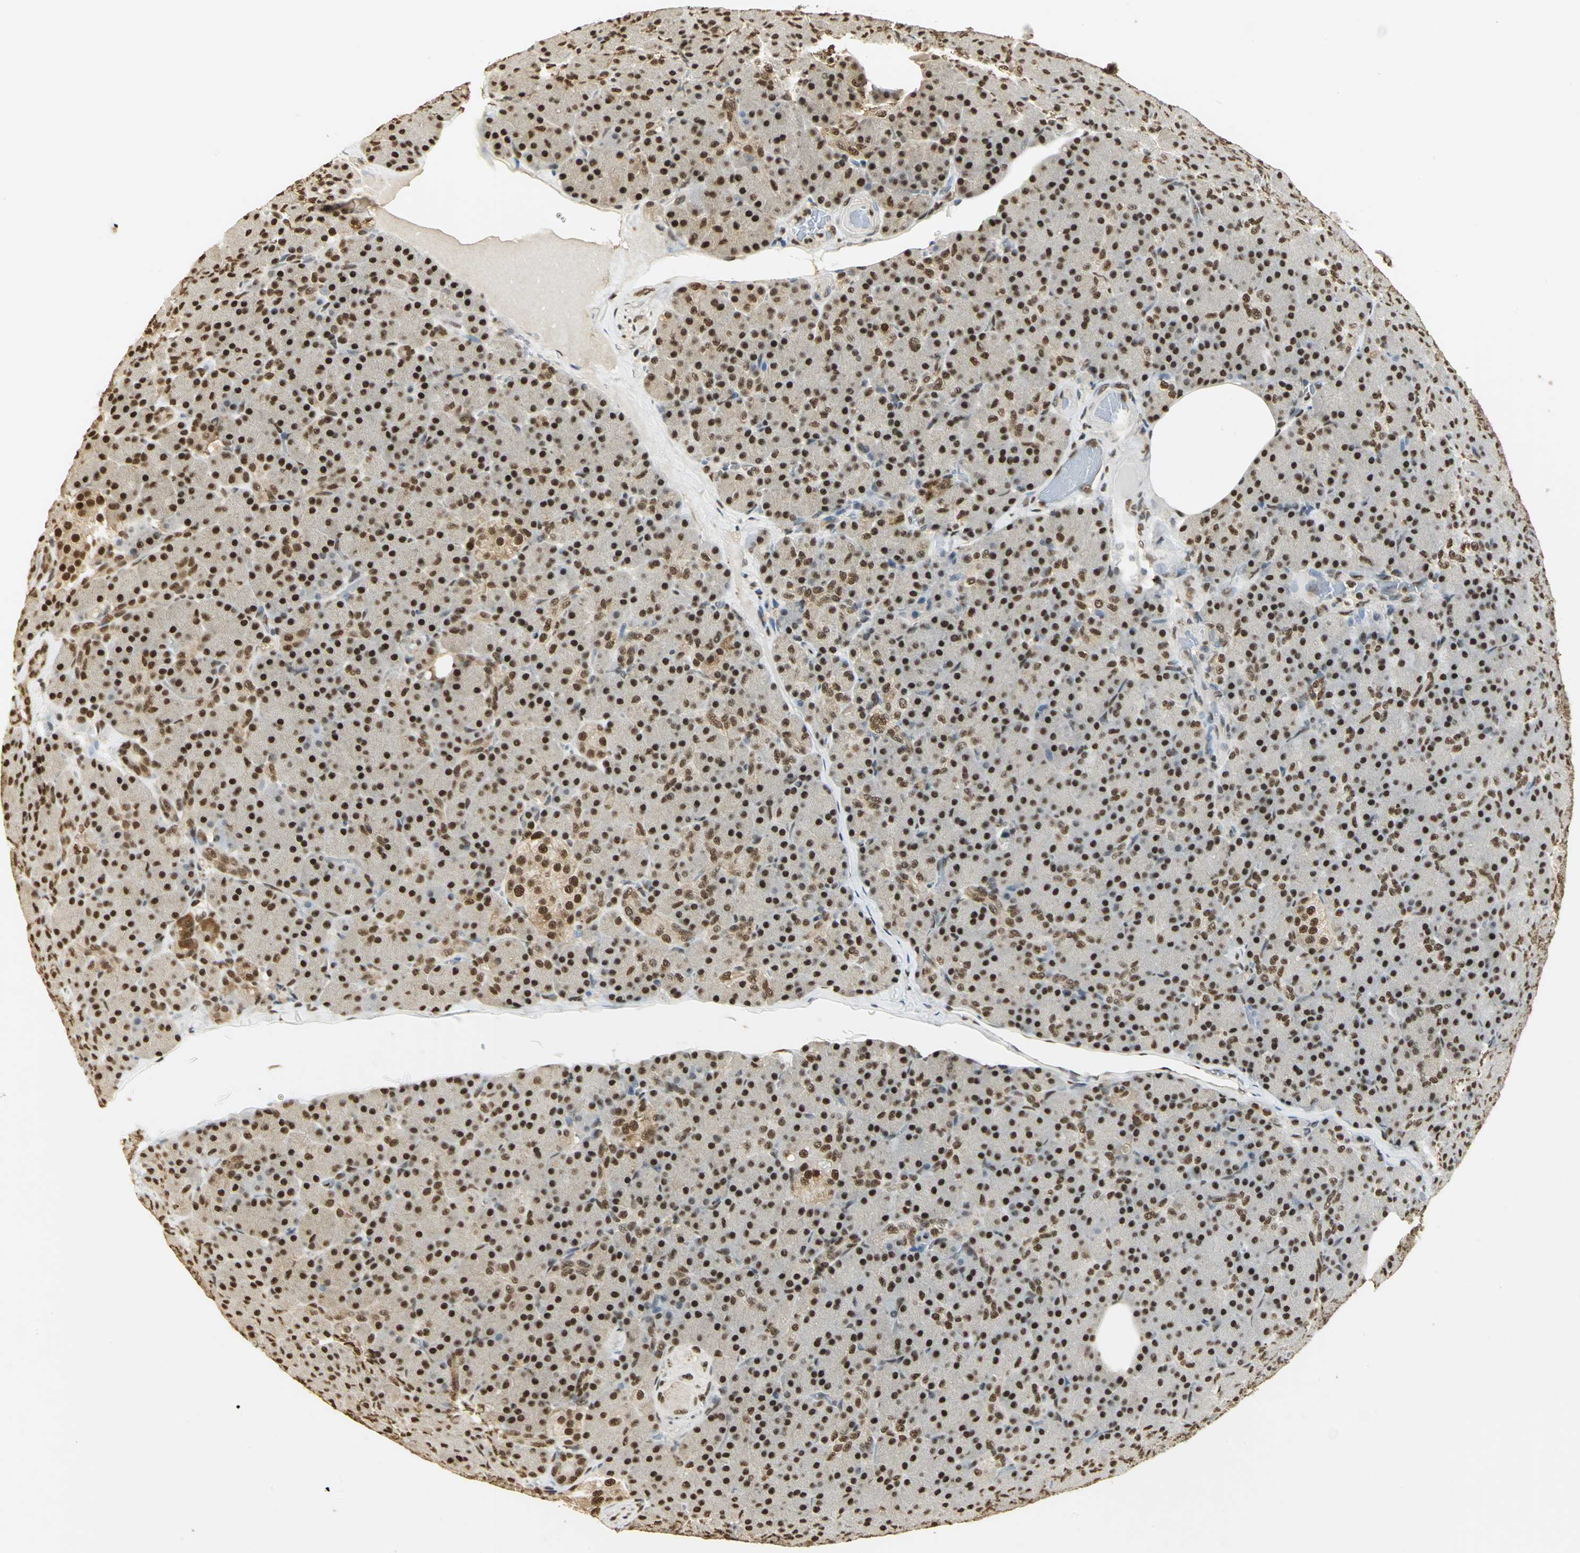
{"staining": {"intensity": "strong", "quantity": ">75%", "location": "nuclear"}, "tissue": "pancreas", "cell_type": "Exocrine glandular cells", "image_type": "normal", "snomed": [{"axis": "morphology", "description": "Normal tissue, NOS"}, {"axis": "topography", "description": "Pancreas"}], "caption": "Strong nuclear positivity for a protein is seen in about >75% of exocrine glandular cells of unremarkable pancreas using immunohistochemistry (IHC).", "gene": "SET", "patient": {"sex": "female", "age": 43}}